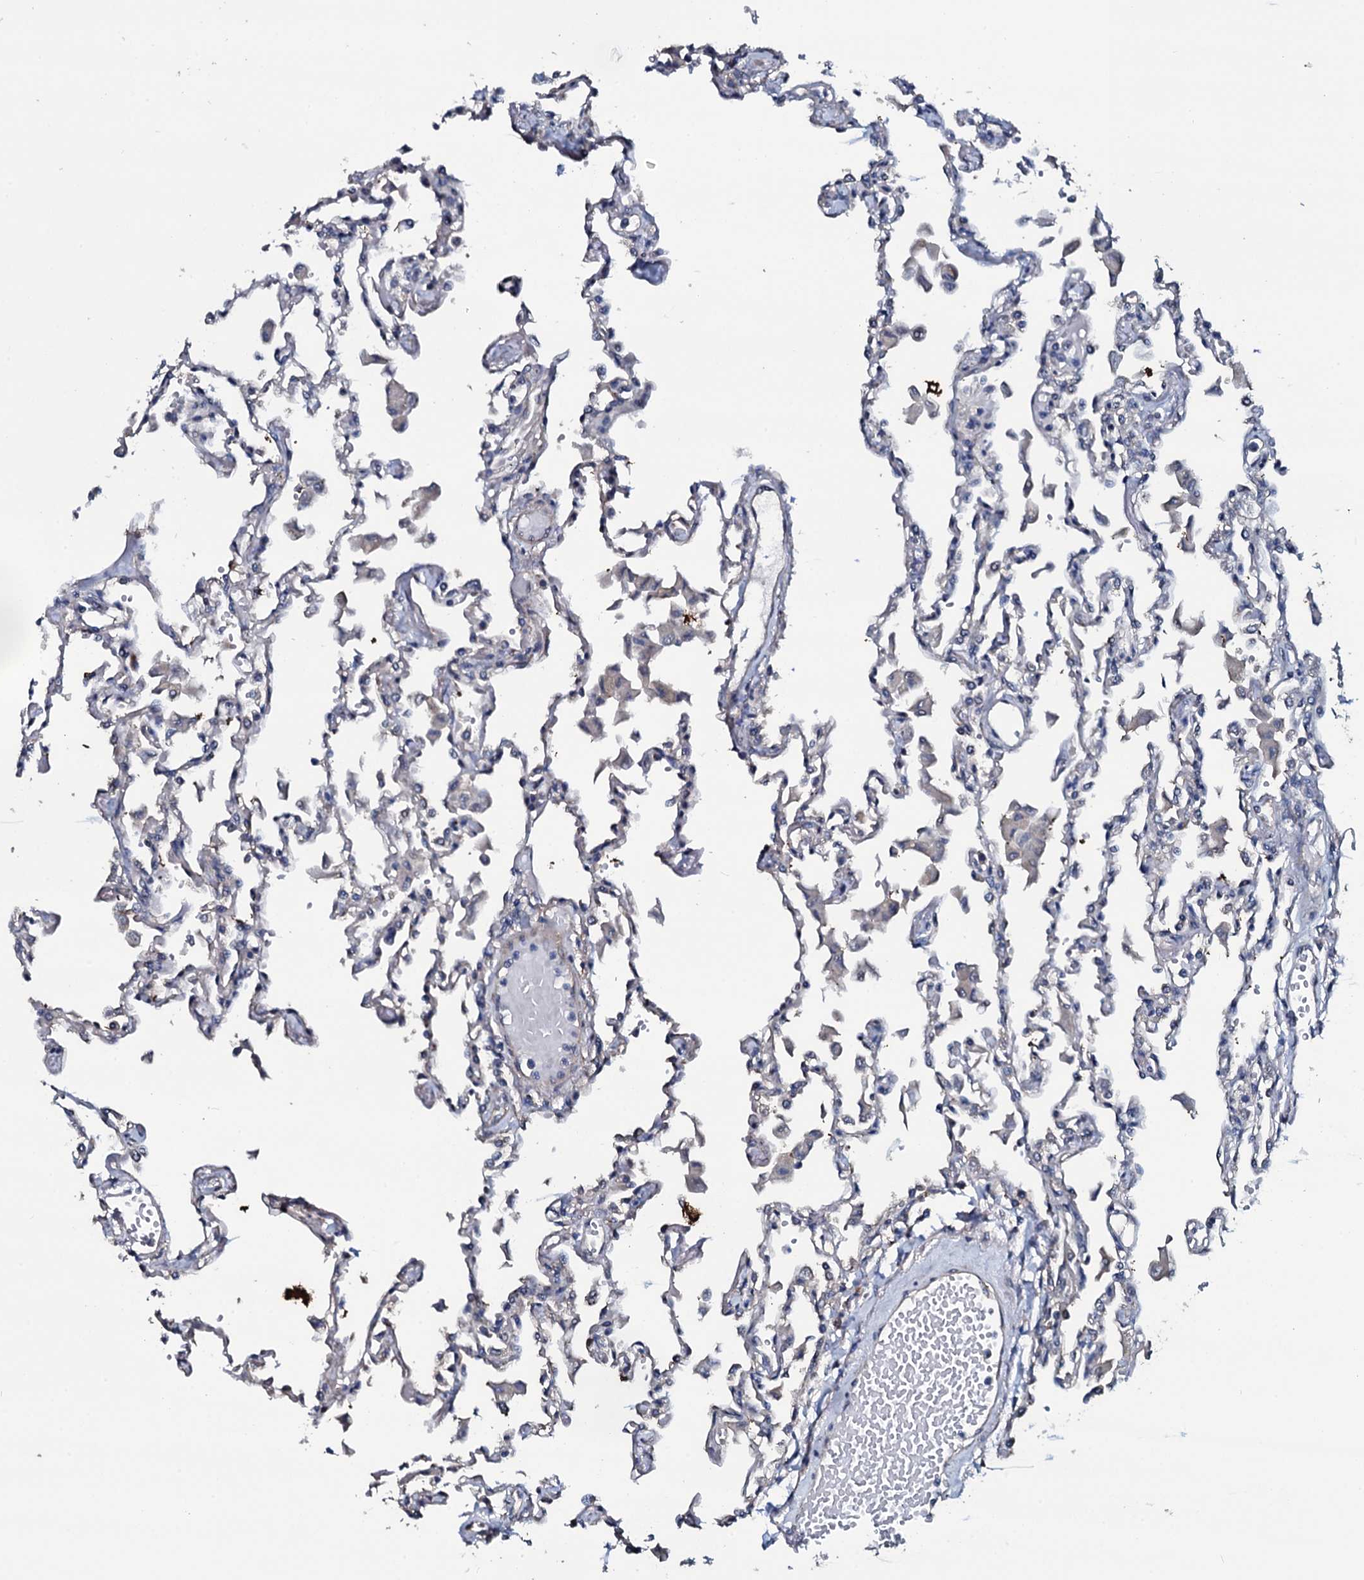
{"staining": {"intensity": "negative", "quantity": "none", "location": "none"}, "tissue": "lung", "cell_type": "Alveolar cells", "image_type": "normal", "snomed": [{"axis": "morphology", "description": "Normal tissue, NOS"}, {"axis": "topography", "description": "Bronchus"}, {"axis": "topography", "description": "Lung"}], "caption": "DAB immunohistochemical staining of benign lung shows no significant positivity in alveolar cells.", "gene": "IL12B", "patient": {"sex": "female", "age": 49}}